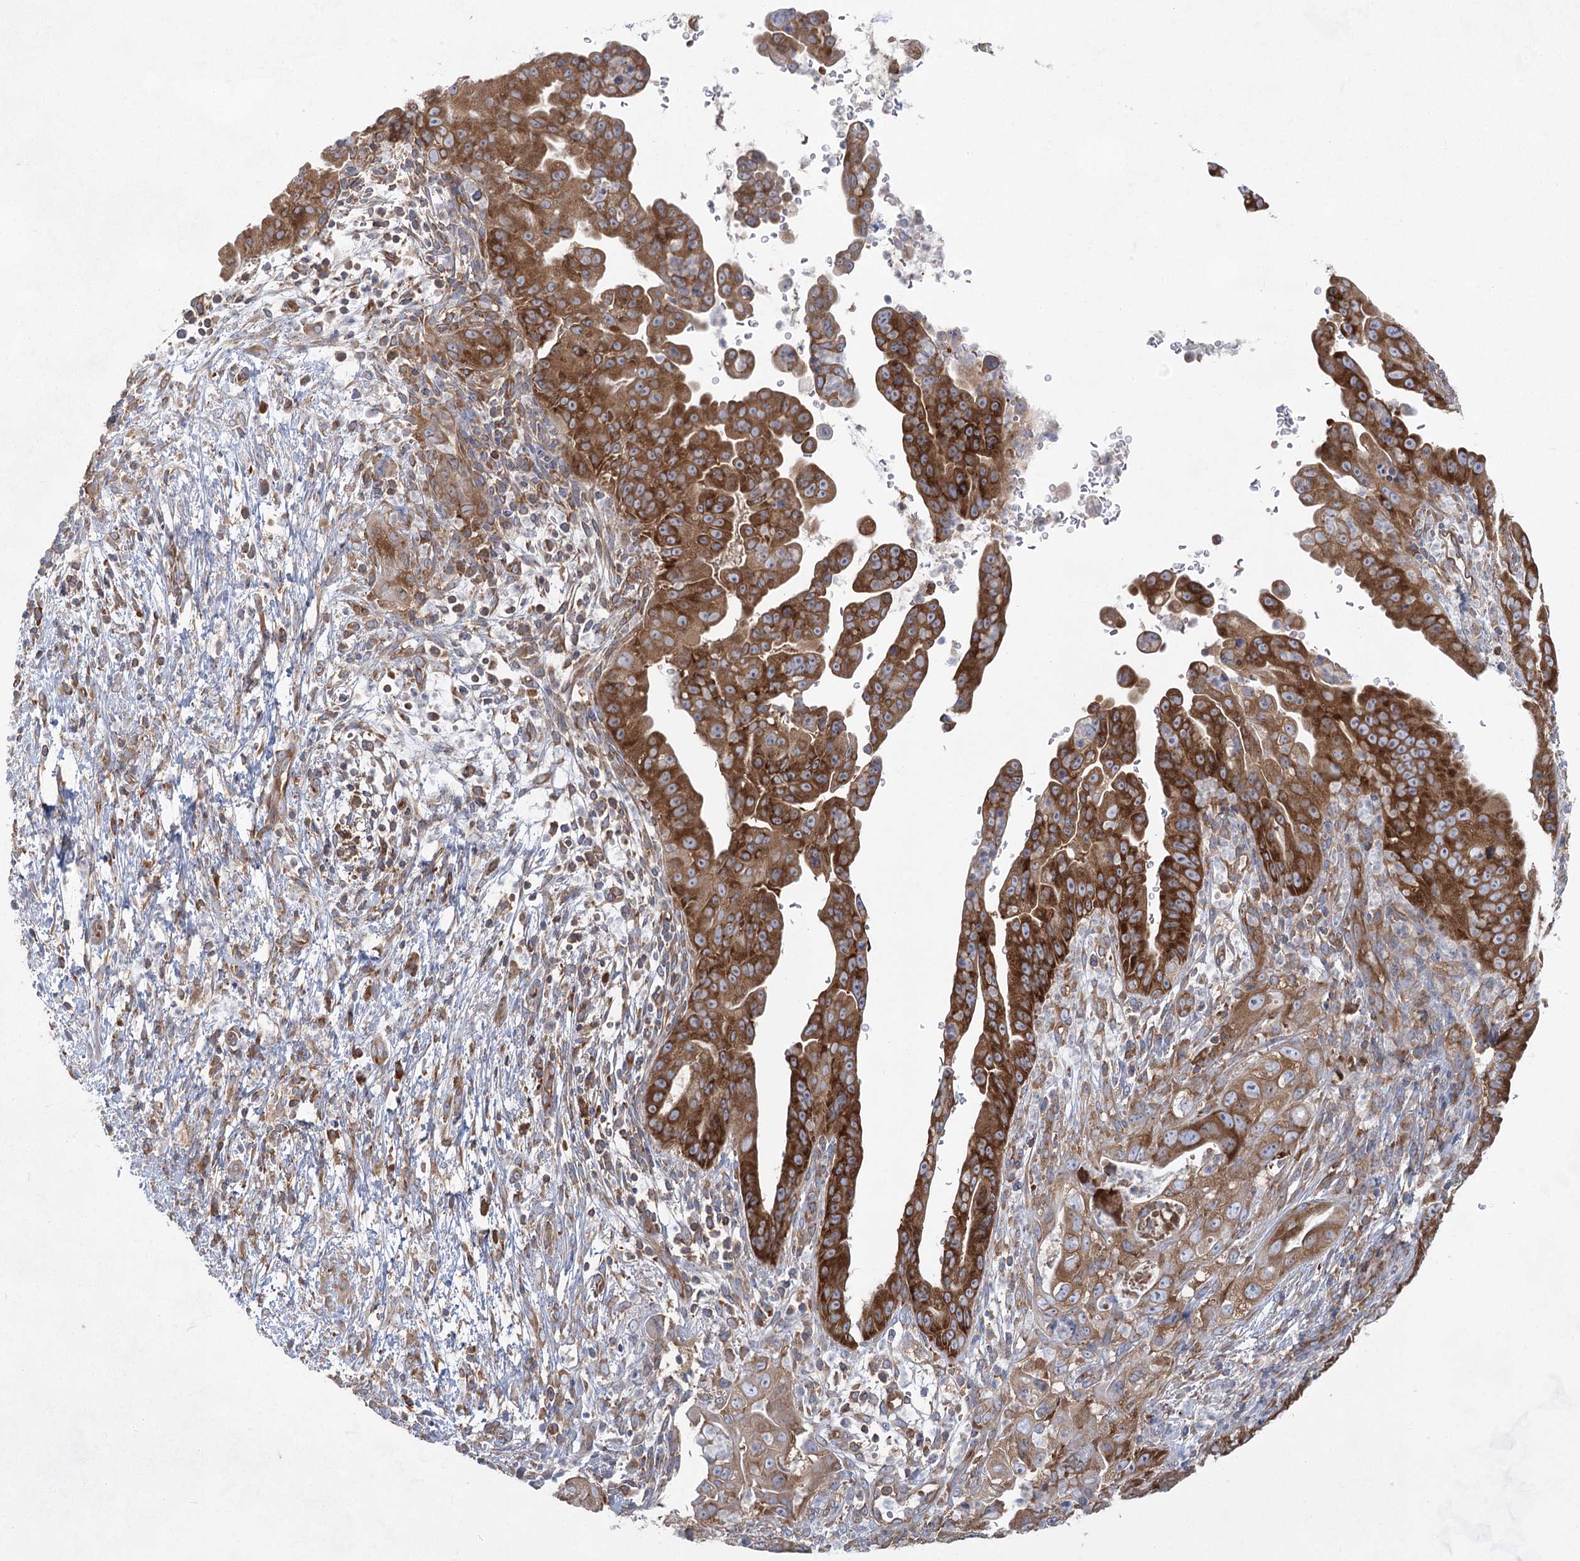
{"staining": {"intensity": "strong", "quantity": ">75%", "location": "cytoplasmic/membranous"}, "tissue": "pancreatic cancer", "cell_type": "Tumor cells", "image_type": "cancer", "snomed": [{"axis": "morphology", "description": "Adenocarcinoma, NOS"}, {"axis": "topography", "description": "Pancreas"}], "caption": "A high-resolution micrograph shows immunohistochemistry staining of adenocarcinoma (pancreatic), which demonstrates strong cytoplasmic/membranous staining in about >75% of tumor cells.", "gene": "EIF3A", "patient": {"sex": "female", "age": 78}}